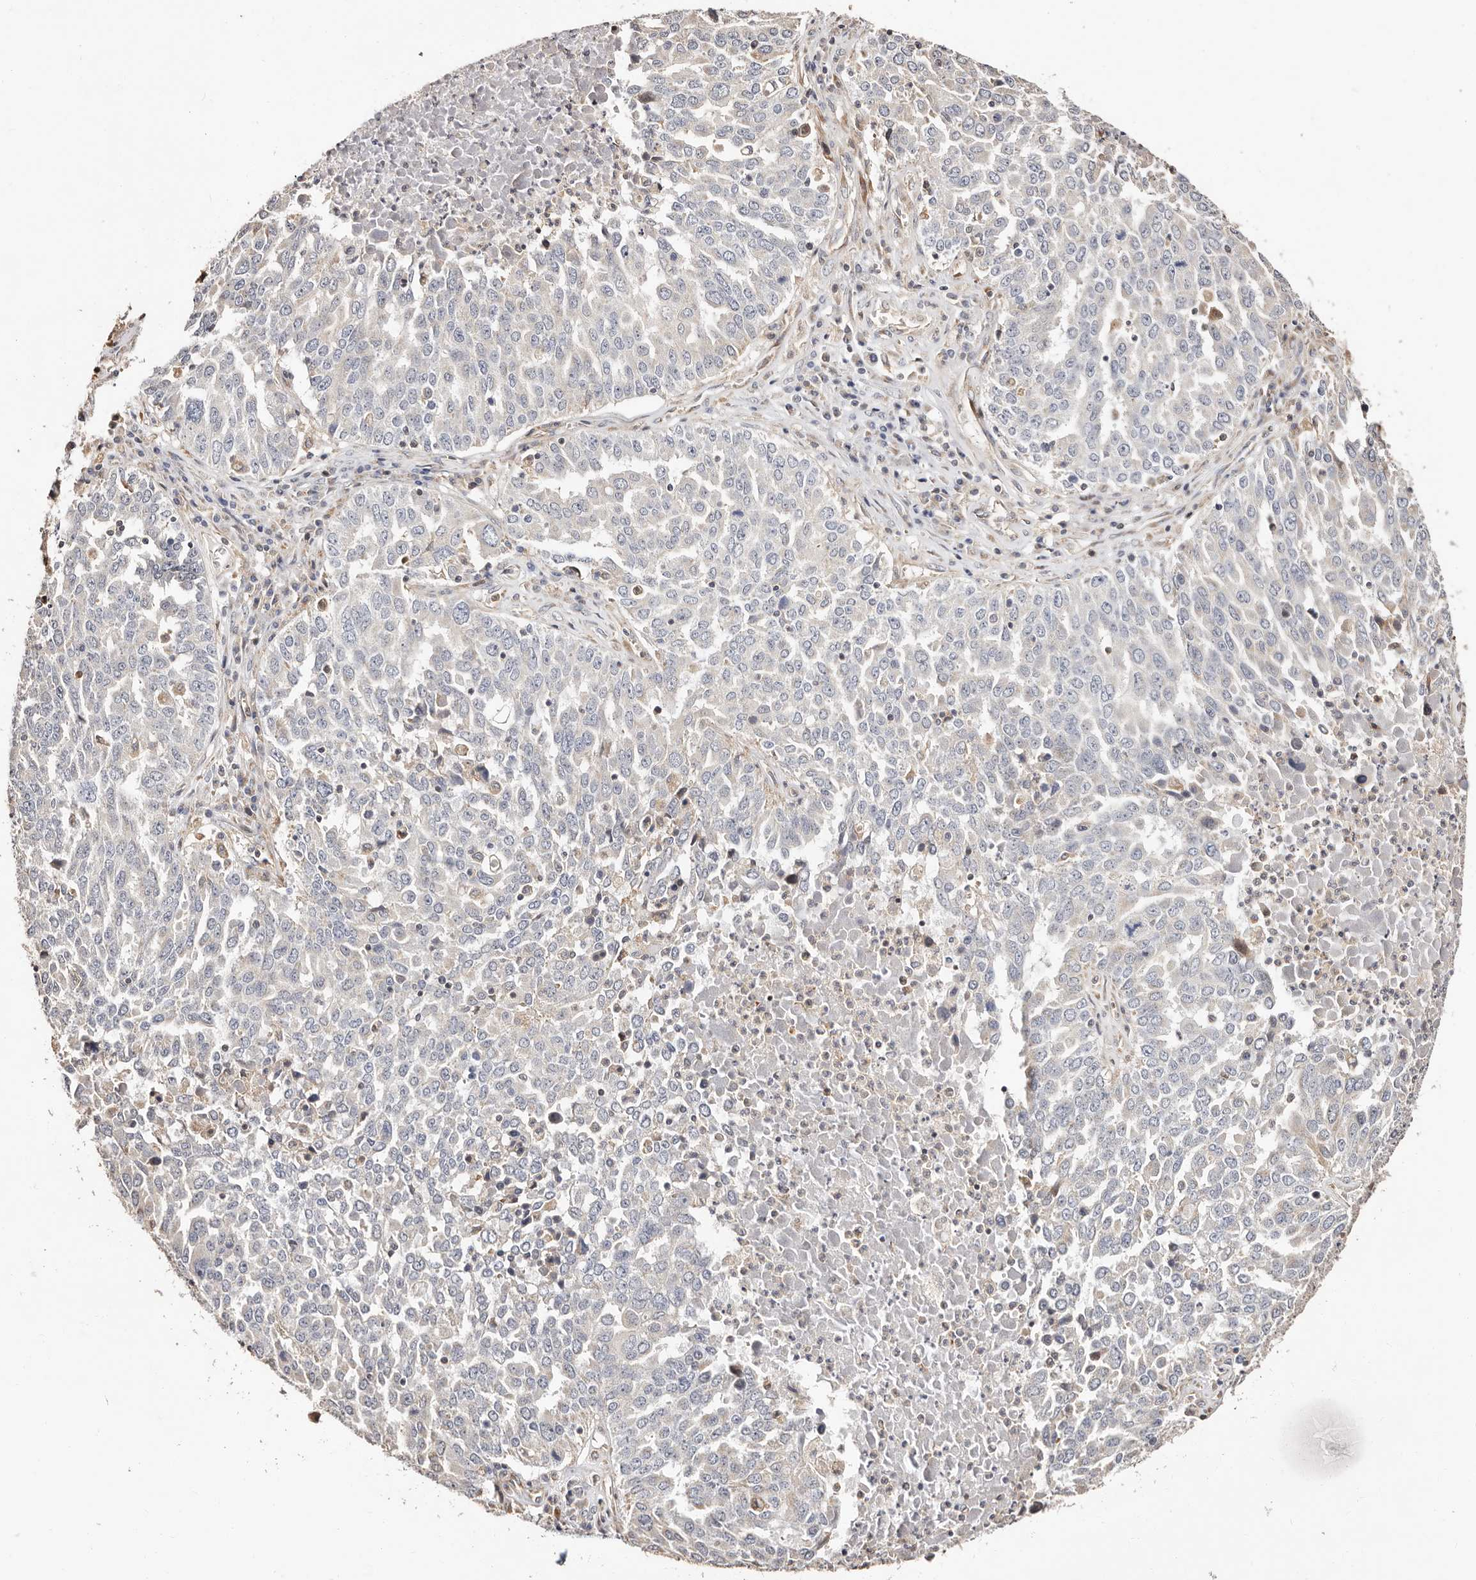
{"staining": {"intensity": "negative", "quantity": "none", "location": "none"}, "tissue": "ovarian cancer", "cell_type": "Tumor cells", "image_type": "cancer", "snomed": [{"axis": "morphology", "description": "Carcinoma, endometroid"}, {"axis": "topography", "description": "Ovary"}], "caption": "This histopathology image is of ovarian cancer (endometroid carcinoma) stained with immunohistochemistry to label a protein in brown with the nuclei are counter-stained blue. There is no expression in tumor cells.", "gene": "MAPK1", "patient": {"sex": "female", "age": 62}}